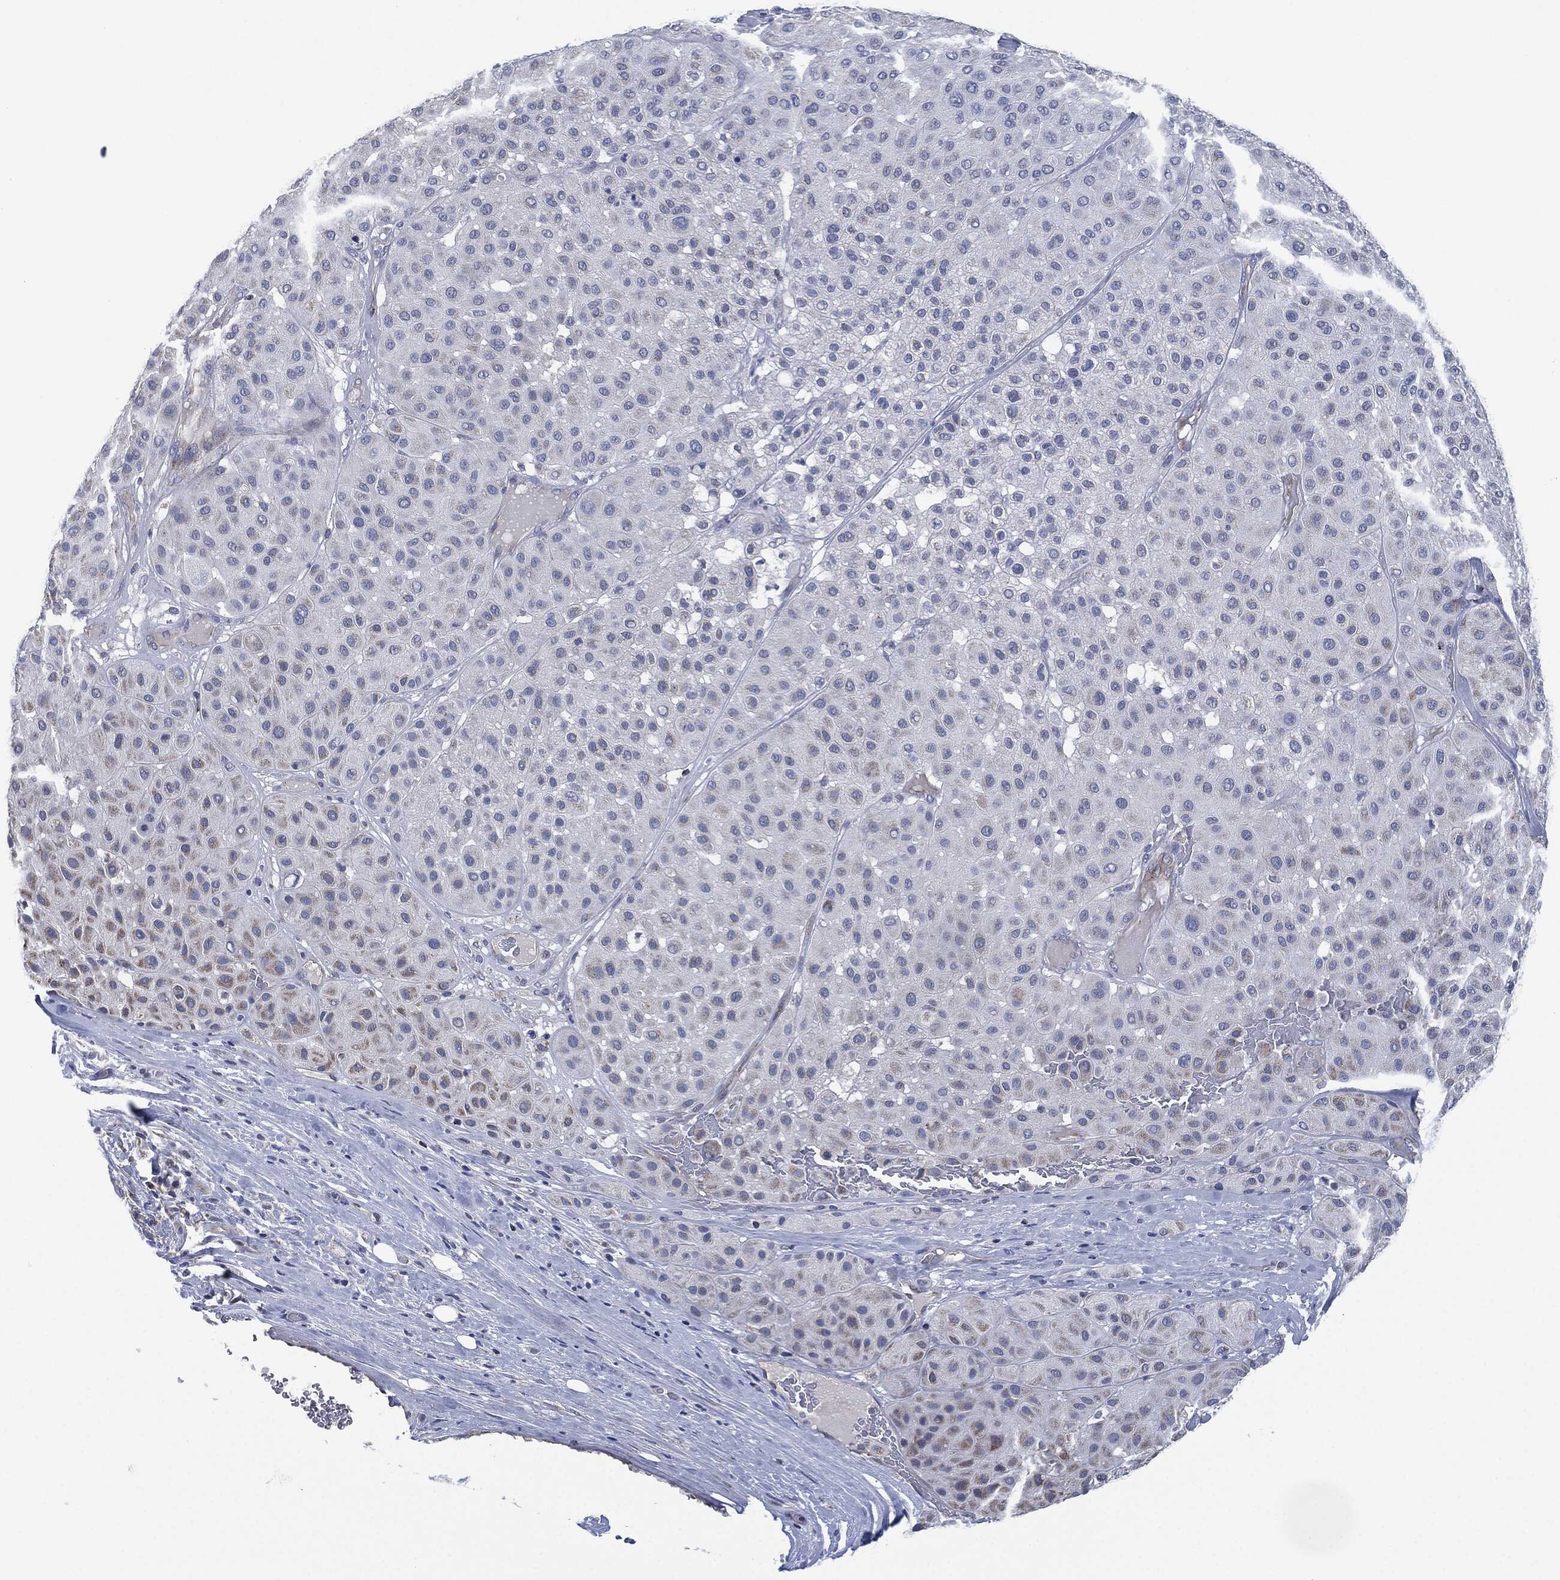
{"staining": {"intensity": "negative", "quantity": "none", "location": "none"}, "tissue": "melanoma", "cell_type": "Tumor cells", "image_type": "cancer", "snomed": [{"axis": "morphology", "description": "Malignant melanoma, Metastatic site"}, {"axis": "topography", "description": "Smooth muscle"}], "caption": "This is an immunohistochemistry (IHC) image of melanoma. There is no expression in tumor cells.", "gene": "SHROOM2", "patient": {"sex": "male", "age": 41}}